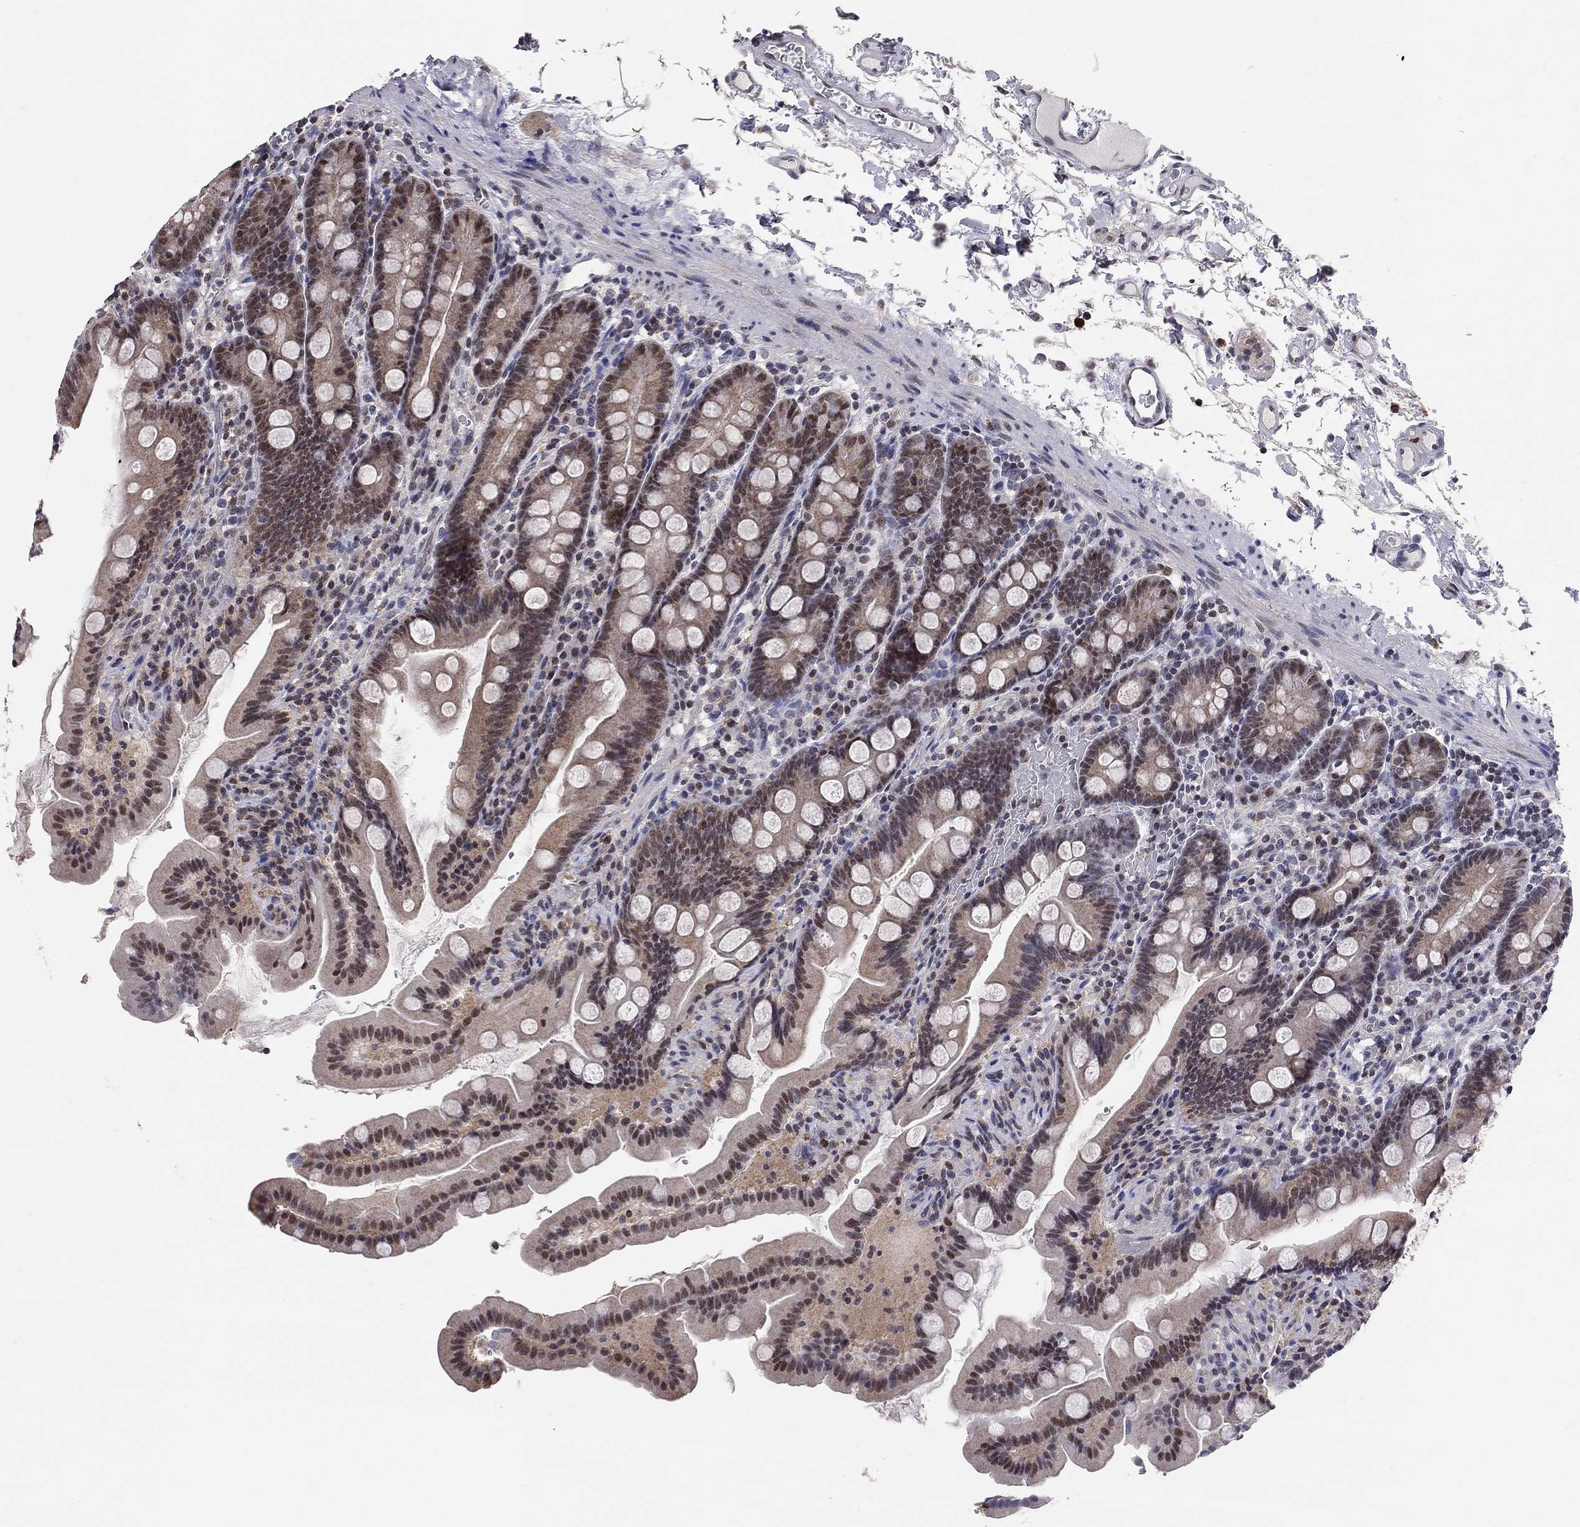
{"staining": {"intensity": "weak", "quantity": "25%-75%", "location": "nuclear"}, "tissue": "small intestine", "cell_type": "Glandular cells", "image_type": "normal", "snomed": [{"axis": "morphology", "description": "Normal tissue, NOS"}, {"axis": "topography", "description": "Small intestine"}], "caption": "Immunohistochemical staining of unremarkable small intestine exhibits low levels of weak nuclear positivity in approximately 25%-75% of glandular cells.", "gene": "HDAC3", "patient": {"sex": "female", "age": 44}}